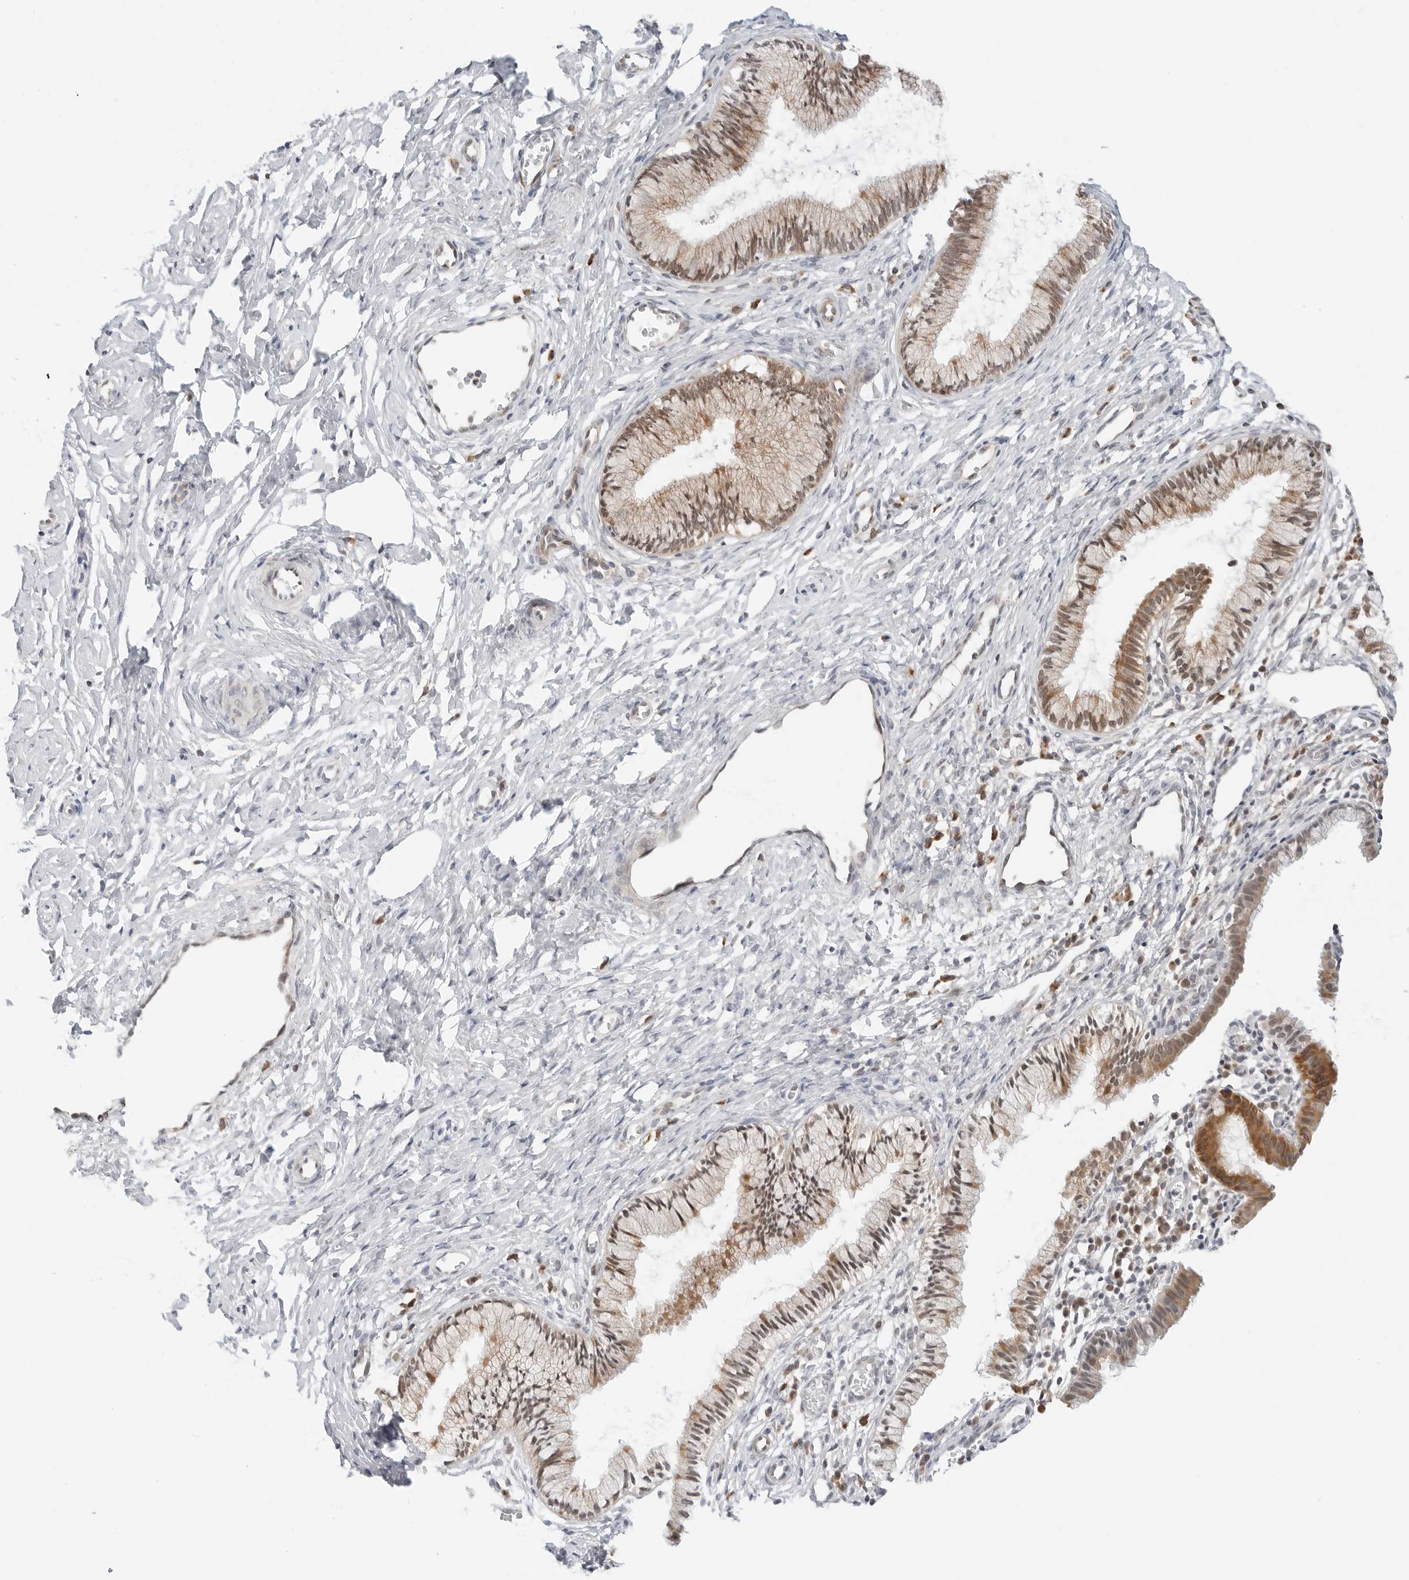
{"staining": {"intensity": "moderate", "quantity": "25%-75%", "location": "cytoplasmic/membranous,nuclear"}, "tissue": "cervix", "cell_type": "Glandular cells", "image_type": "normal", "snomed": [{"axis": "morphology", "description": "Normal tissue, NOS"}, {"axis": "topography", "description": "Cervix"}], "caption": "Immunohistochemical staining of normal human cervix reveals moderate cytoplasmic/membranous,nuclear protein staining in about 25%-75% of glandular cells.", "gene": "POLR3GL", "patient": {"sex": "female", "age": 27}}